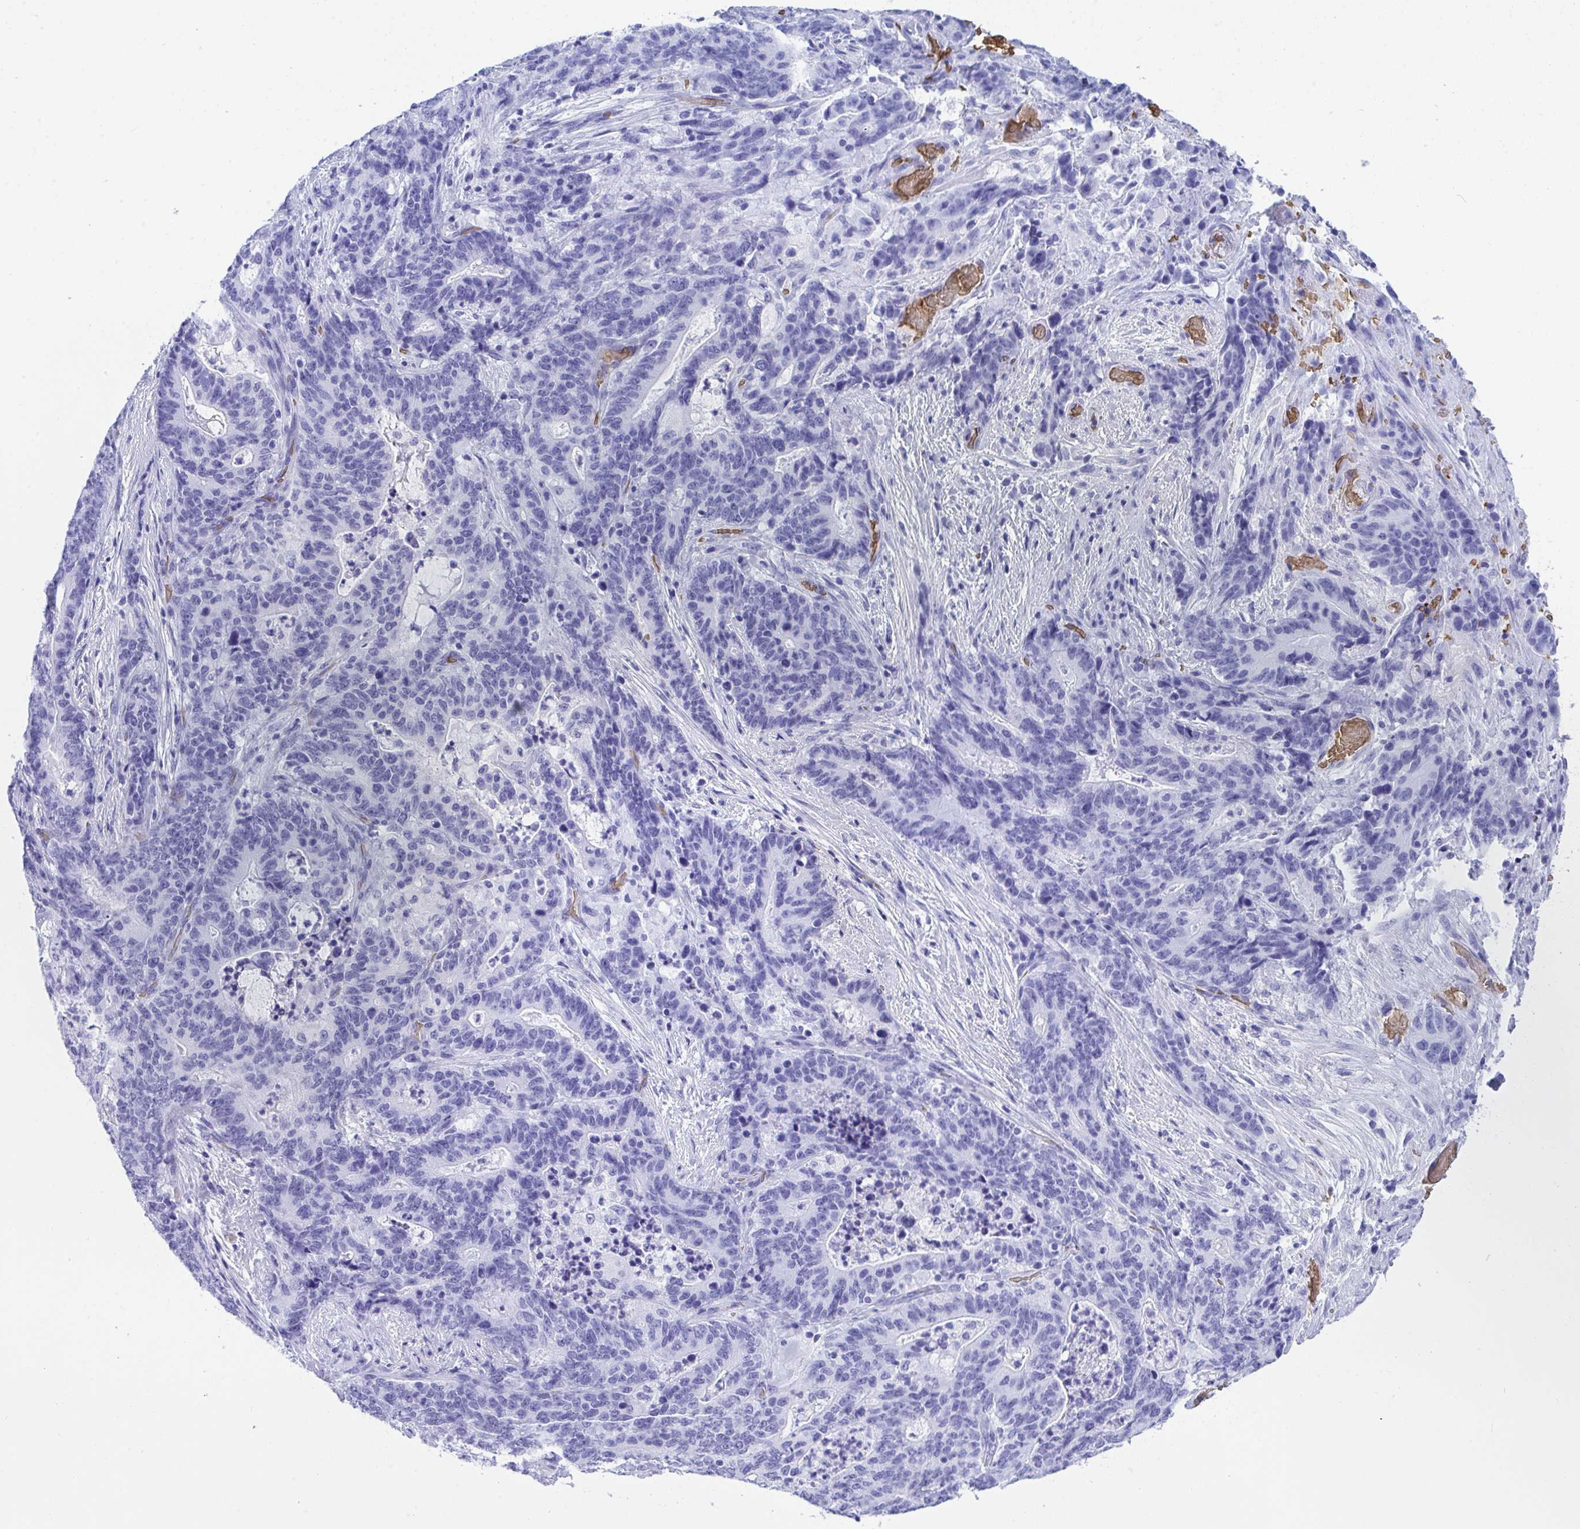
{"staining": {"intensity": "negative", "quantity": "none", "location": "none"}, "tissue": "stomach cancer", "cell_type": "Tumor cells", "image_type": "cancer", "snomed": [{"axis": "morphology", "description": "Normal tissue, NOS"}, {"axis": "morphology", "description": "Adenocarcinoma, NOS"}, {"axis": "topography", "description": "Stomach"}], "caption": "The image exhibits no staining of tumor cells in stomach cancer.", "gene": "ANK1", "patient": {"sex": "female", "age": 64}}